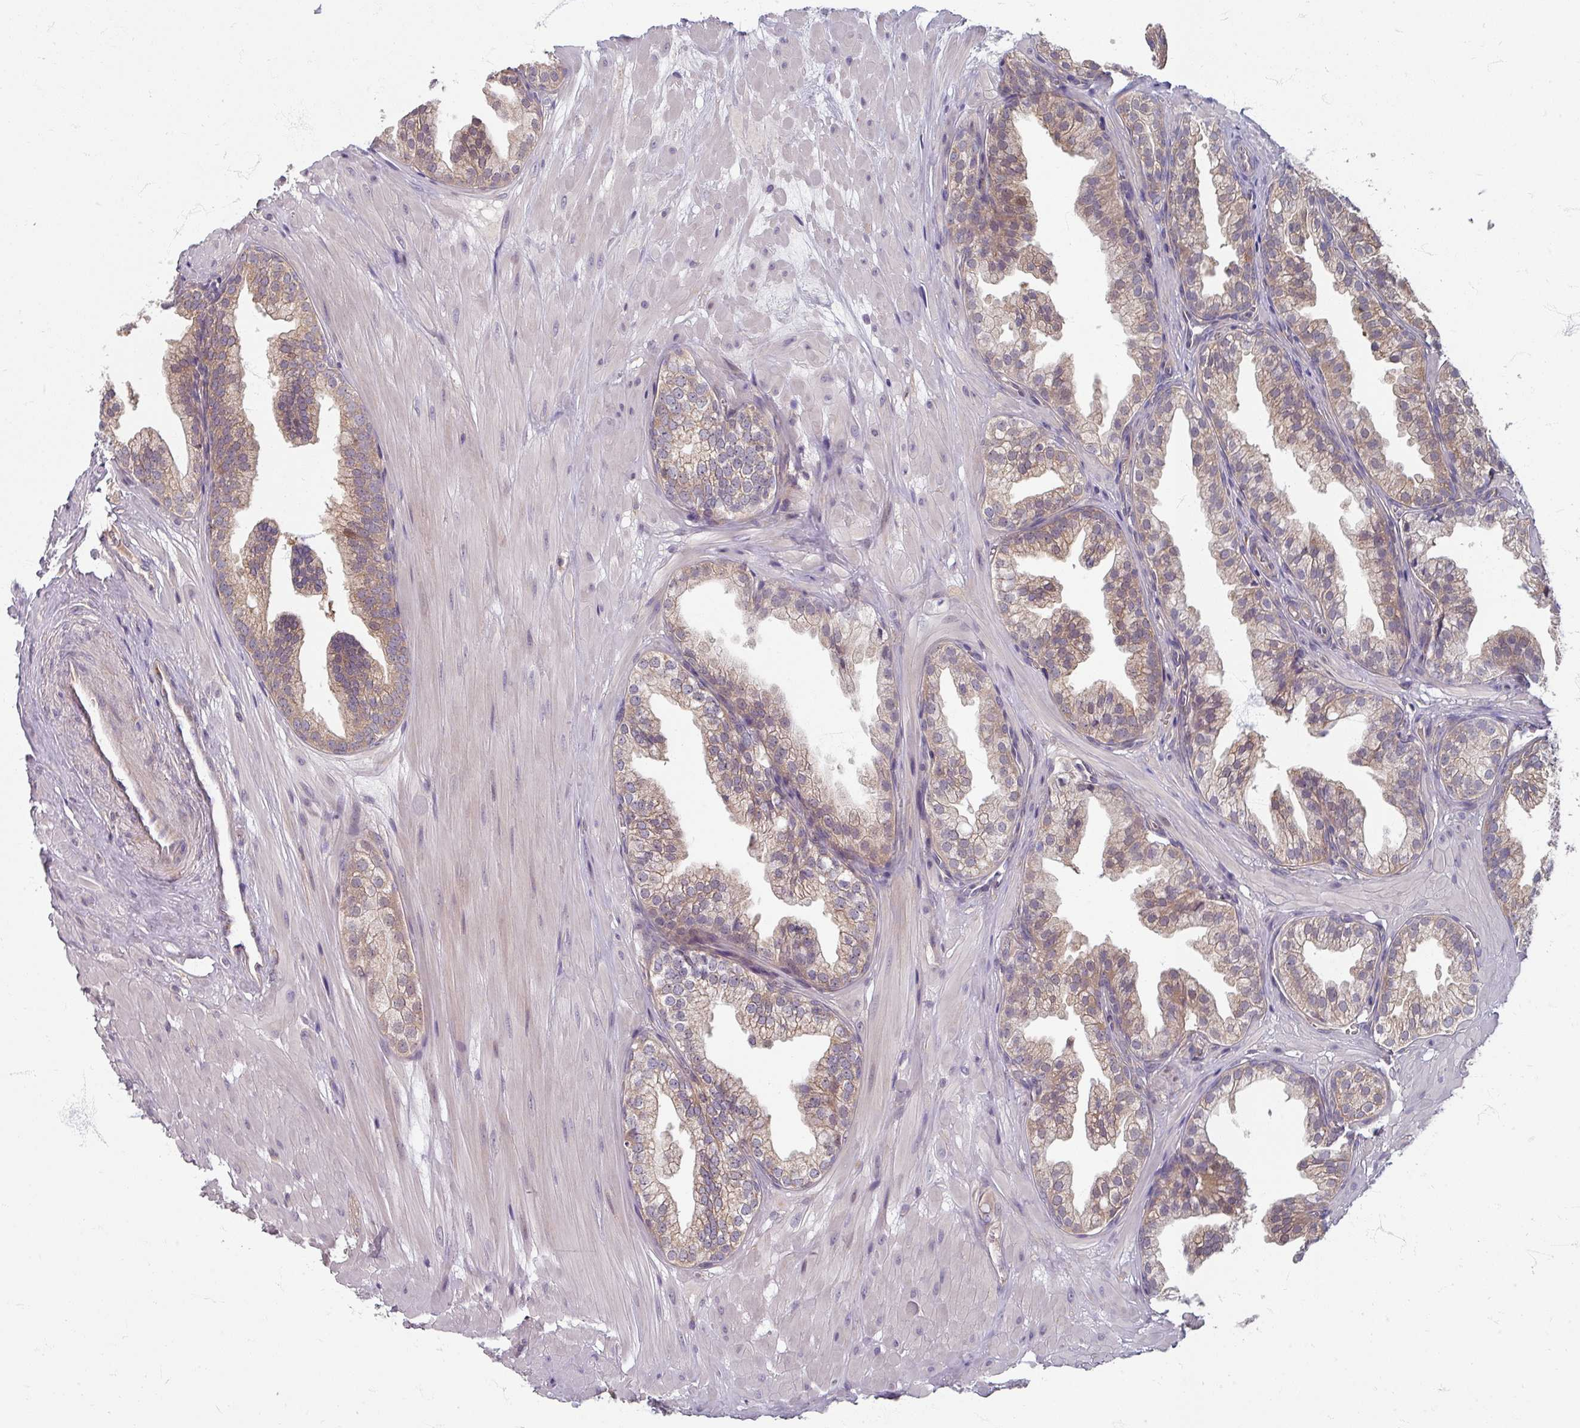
{"staining": {"intensity": "weak", "quantity": ">75%", "location": "cytoplasmic/membranous"}, "tissue": "prostate", "cell_type": "Glandular cells", "image_type": "normal", "snomed": [{"axis": "morphology", "description": "Normal tissue, NOS"}, {"axis": "topography", "description": "Prostate"}, {"axis": "topography", "description": "Peripheral nerve tissue"}], "caption": "This photomicrograph displays immunohistochemistry (IHC) staining of normal prostate, with low weak cytoplasmic/membranous staining in approximately >75% of glandular cells.", "gene": "STAM", "patient": {"sex": "male", "age": 55}}